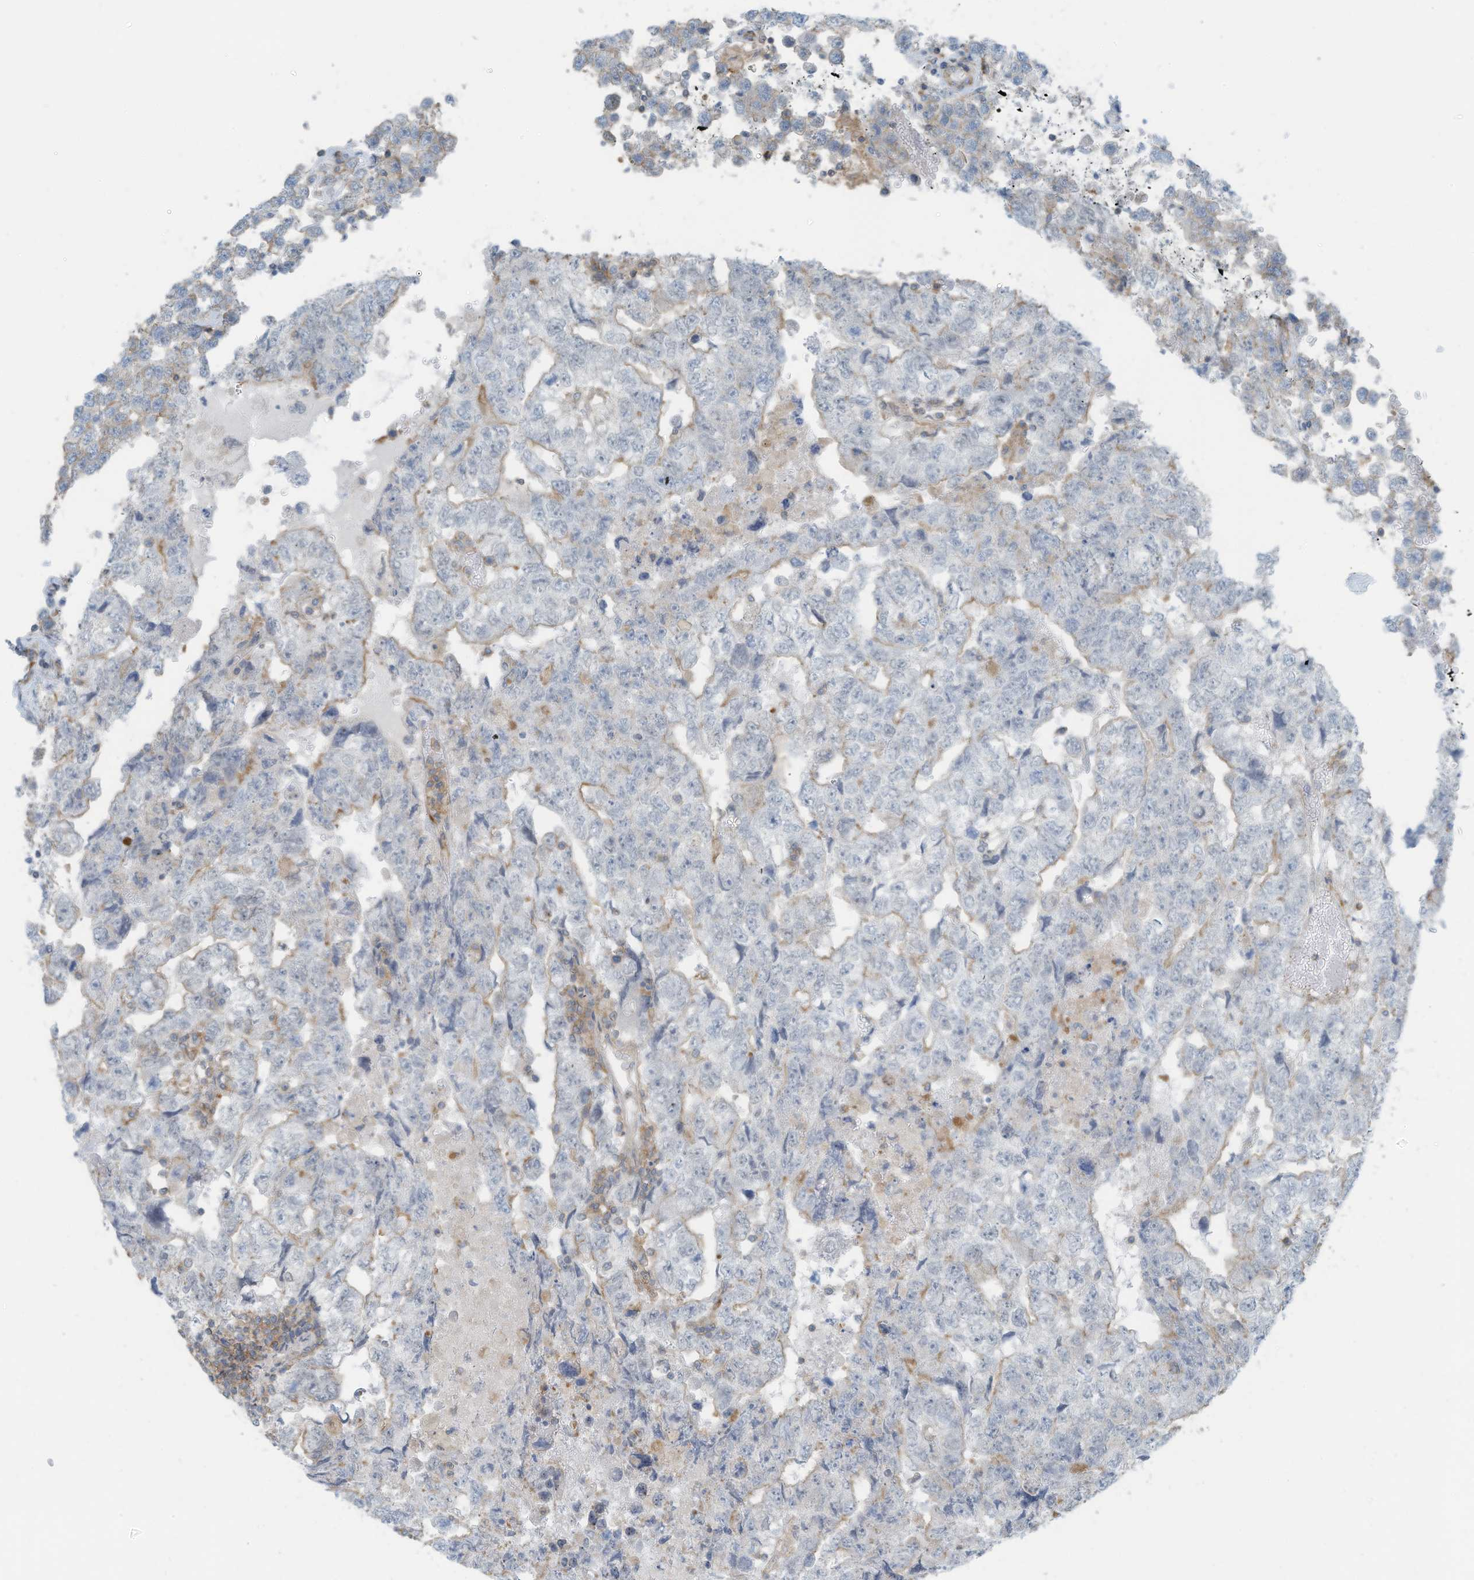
{"staining": {"intensity": "weak", "quantity": "25%-75%", "location": "cytoplasmic/membranous"}, "tissue": "testis cancer", "cell_type": "Tumor cells", "image_type": "cancer", "snomed": [{"axis": "morphology", "description": "Carcinoma, Embryonal, NOS"}, {"axis": "topography", "description": "Testis"}], "caption": "High-magnification brightfield microscopy of testis embryonal carcinoma stained with DAB (3,3'-diaminobenzidine) (brown) and counterstained with hematoxylin (blue). tumor cells exhibit weak cytoplasmic/membranous expression is seen in about25%-75% of cells.", "gene": "ZNF846", "patient": {"sex": "male", "age": 36}}